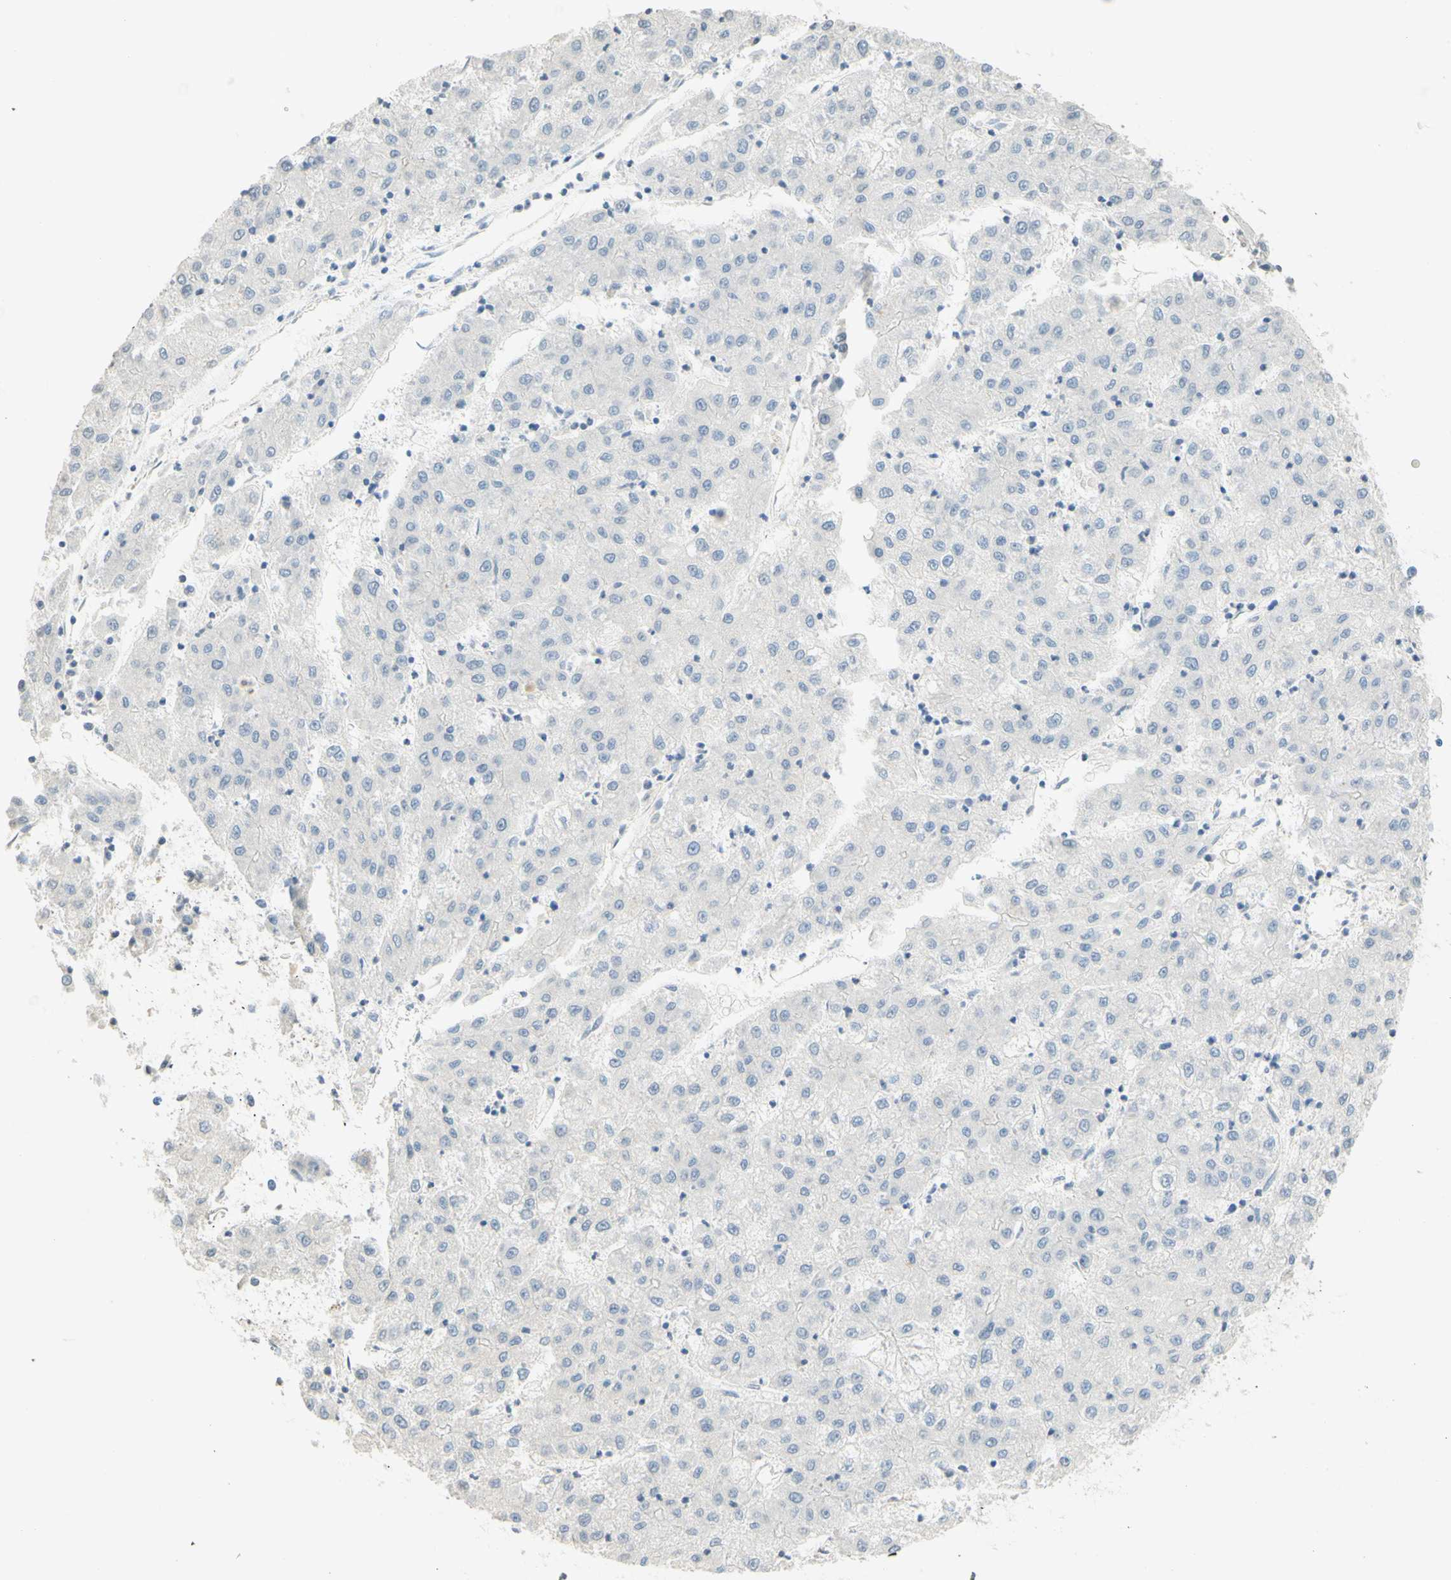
{"staining": {"intensity": "negative", "quantity": "none", "location": "none"}, "tissue": "liver cancer", "cell_type": "Tumor cells", "image_type": "cancer", "snomed": [{"axis": "morphology", "description": "Carcinoma, Hepatocellular, NOS"}, {"axis": "topography", "description": "Liver"}], "caption": "DAB immunohistochemical staining of human hepatocellular carcinoma (liver) shows no significant staining in tumor cells. Nuclei are stained in blue.", "gene": "MAG", "patient": {"sex": "male", "age": 72}}